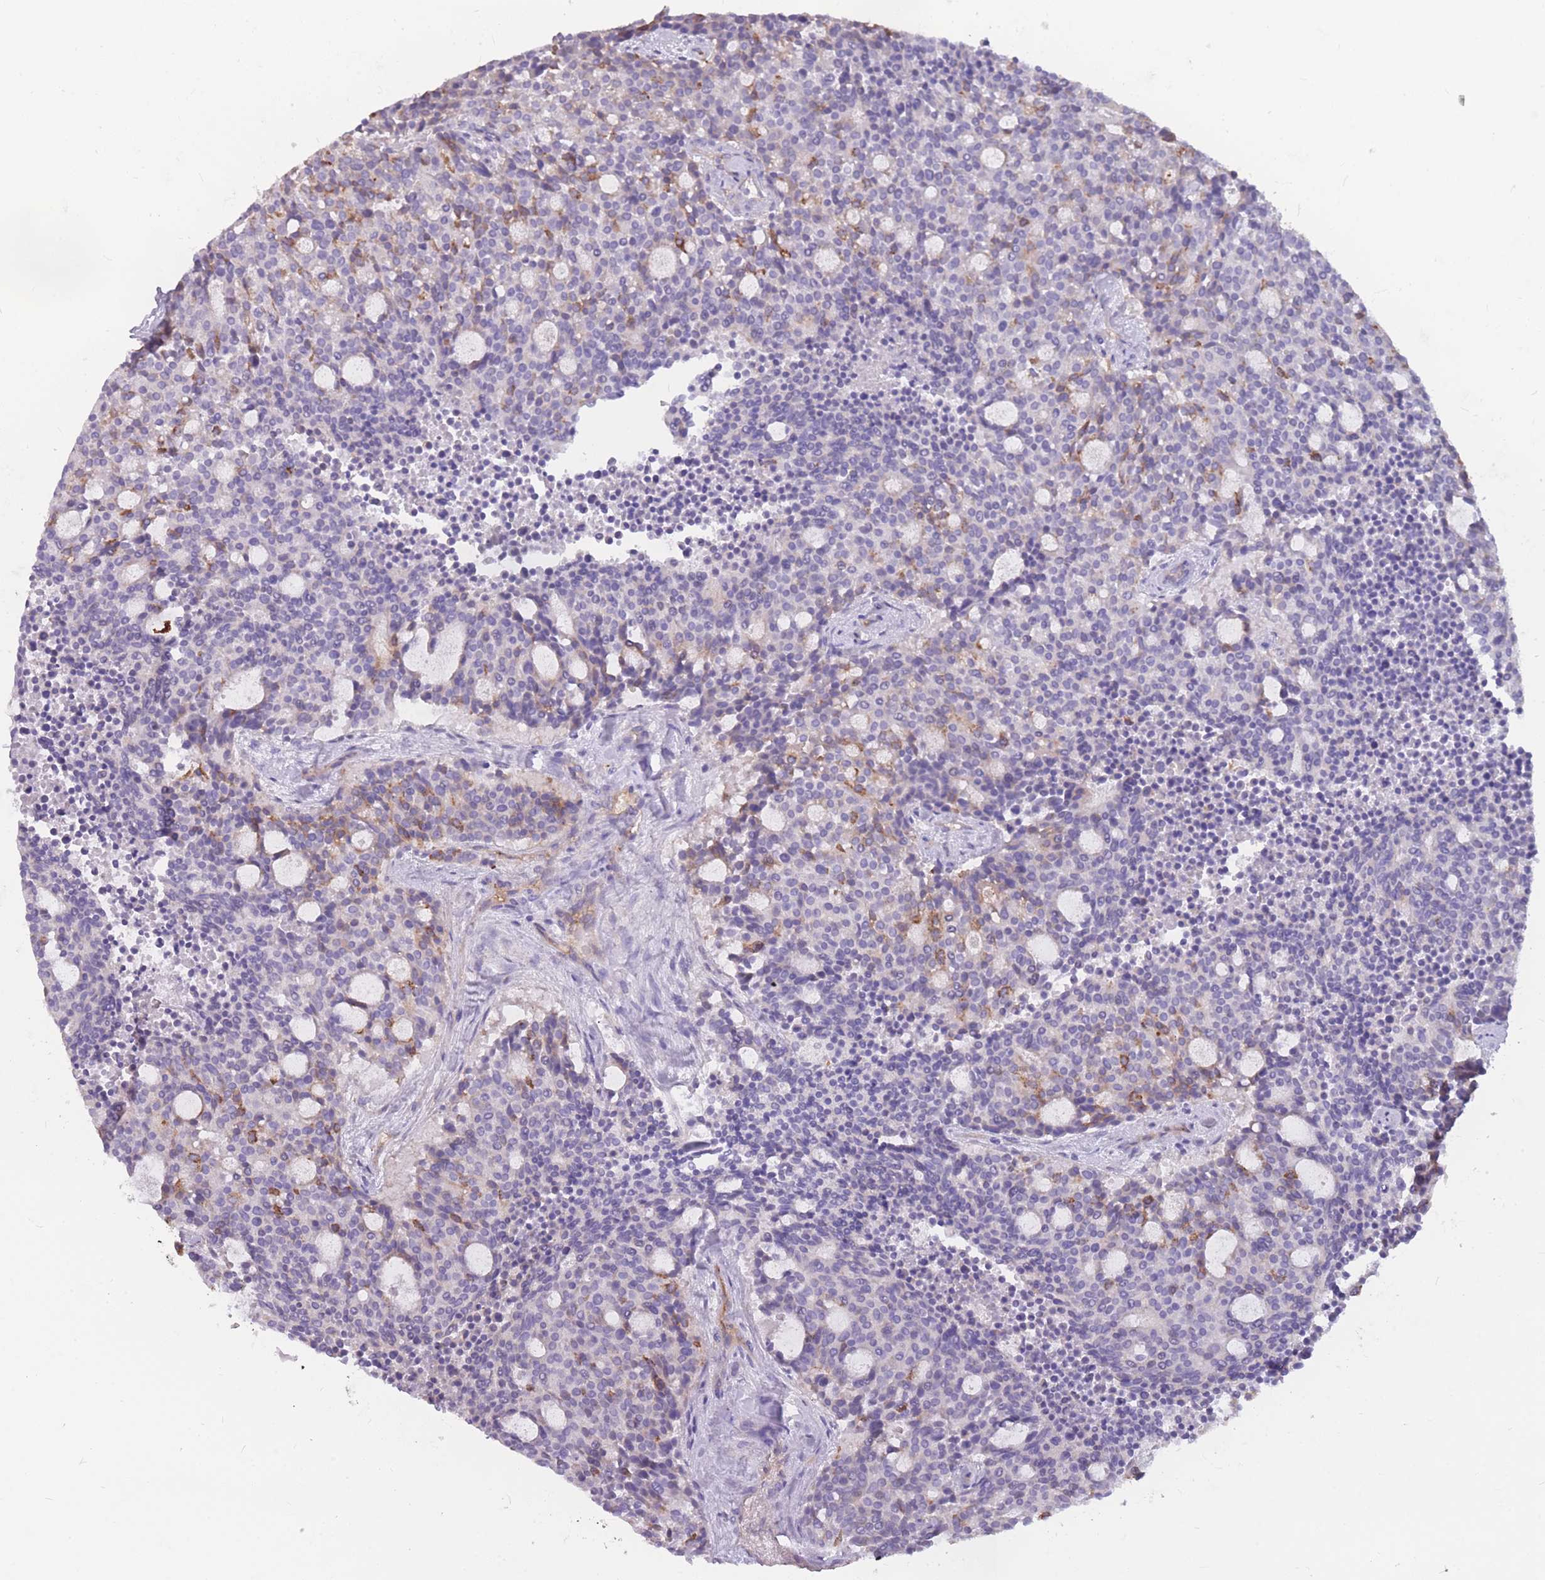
{"staining": {"intensity": "moderate", "quantity": "<25%", "location": "cytoplasmic/membranous"}, "tissue": "carcinoid", "cell_type": "Tumor cells", "image_type": "cancer", "snomed": [{"axis": "morphology", "description": "Carcinoid, malignant, NOS"}, {"axis": "topography", "description": "Pancreas"}], "caption": "Human carcinoid stained with a protein marker displays moderate staining in tumor cells.", "gene": "GNA11", "patient": {"sex": "female", "age": 54}}